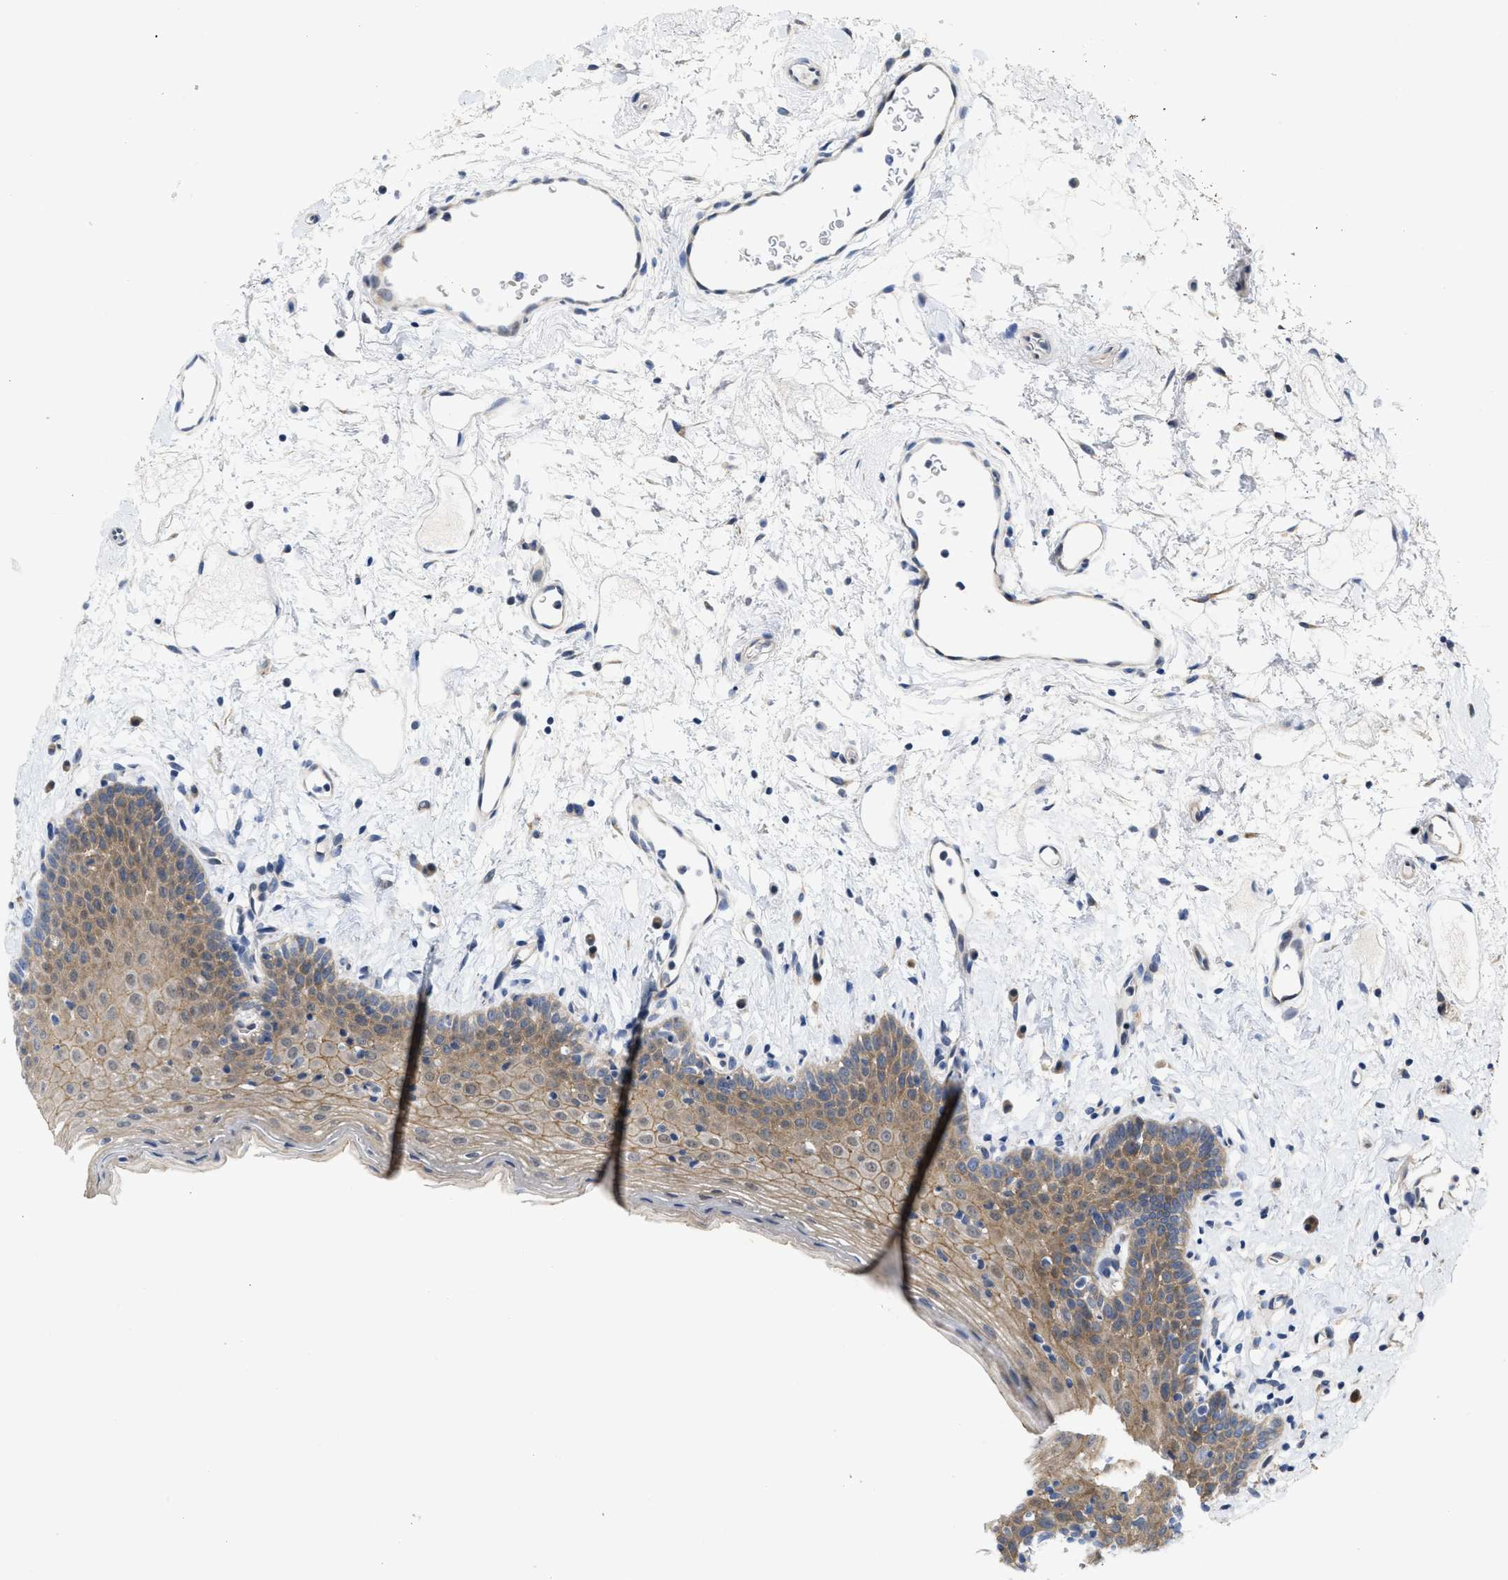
{"staining": {"intensity": "moderate", "quantity": ">75%", "location": "cytoplasmic/membranous"}, "tissue": "oral mucosa", "cell_type": "Squamous epithelial cells", "image_type": "normal", "snomed": [{"axis": "morphology", "description": "Normal tissue, NOS"}, {"axis": "topography", "description": "Oral tissue"}], "caption": "Immunohistochemical staining of unremarkable human oral mucosa shows medium levels of moderate cytoplasmic/membranous positivity in approximately >75% of squamous epithelial cells.", "gene": "CDPF1", "patient": {"sex": "male", "age": 66}}